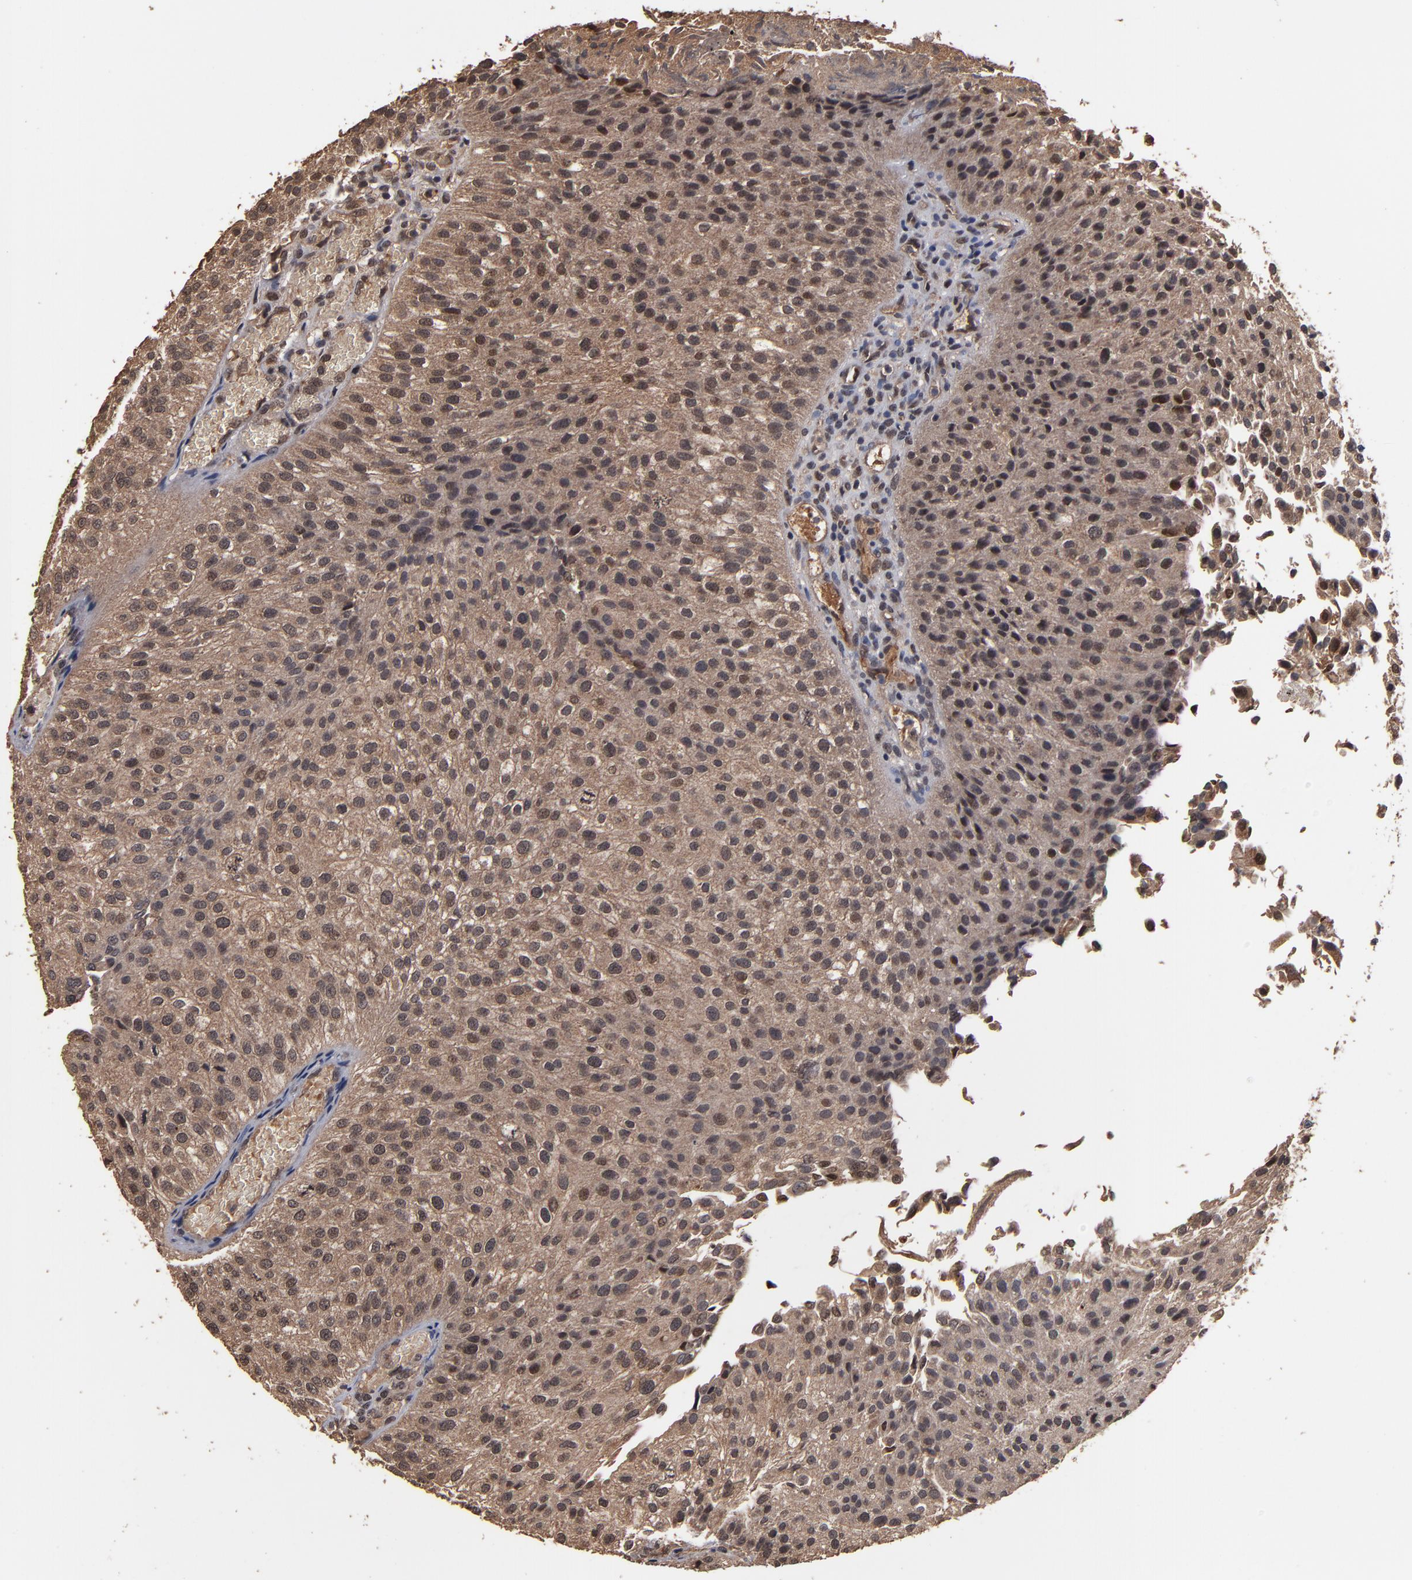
{"staining": {"intensity": "moderate", "quantity": ">75%", "location": "cytoplasmic/membranous,nuclear"}, "tissue": "urothelial cancer", "cell_type": "Tumor cells", "image_type": "cancer", "snomed": [{"axis": "morphology", "description": "Urothelial carcinoma, Low grade"}, {"axis": "topography", "description": "Urinary bladder"}], "caption": "A medium amount of moderate cytoplasmic/membranous and nuclear positivity is appreciated in about >75% of tumor cells in low-grade urothelial carcinoma tissue. (Stains: DAB (3,3'-diaminobenzidine) in brown, nuclei in blue, Microscopy: brightfield microscopy at high magnification).", "gene": "NXF2B", "patient": {"sex": "female", "age": 89}}